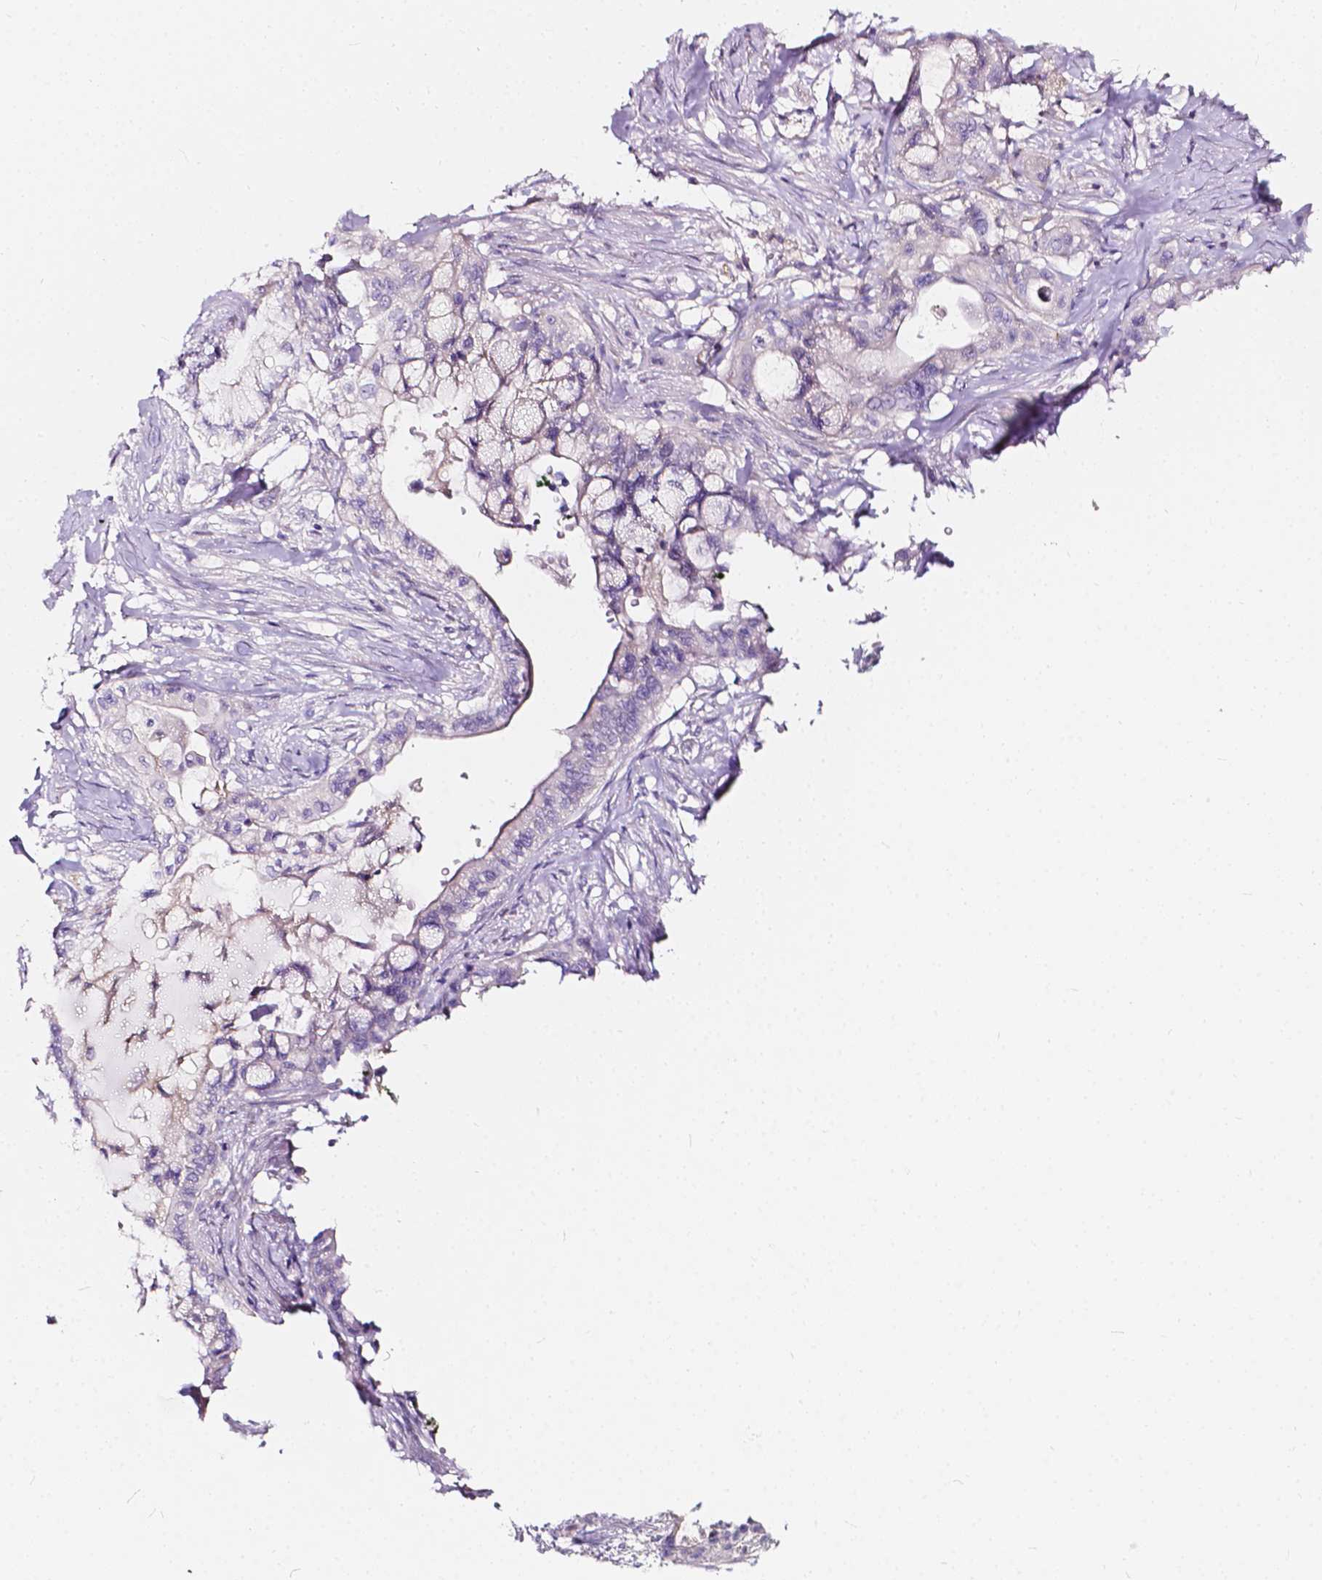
{"staining": {"intensity": "negative", "quantity": "none", "location": "none"}, "tissue": "pancreatic cancer", "cell_type": "Tumor cells", "image_type": "cancer", "snomed": [{"axis": "morphology", "description": "Adenocarcinoma, NOS"}, {"axis": "topography", "description": "Pancreas"}], "caption": "A high-resolution micrograph shows immunohistochemistry (IHC) staining of pancreatic cancer (adenocarcinoma), which demonstrates no significant positivity in tumor cells.", "gene": "CLSTN2", "patient": {"sex": "male", "age": 71}}